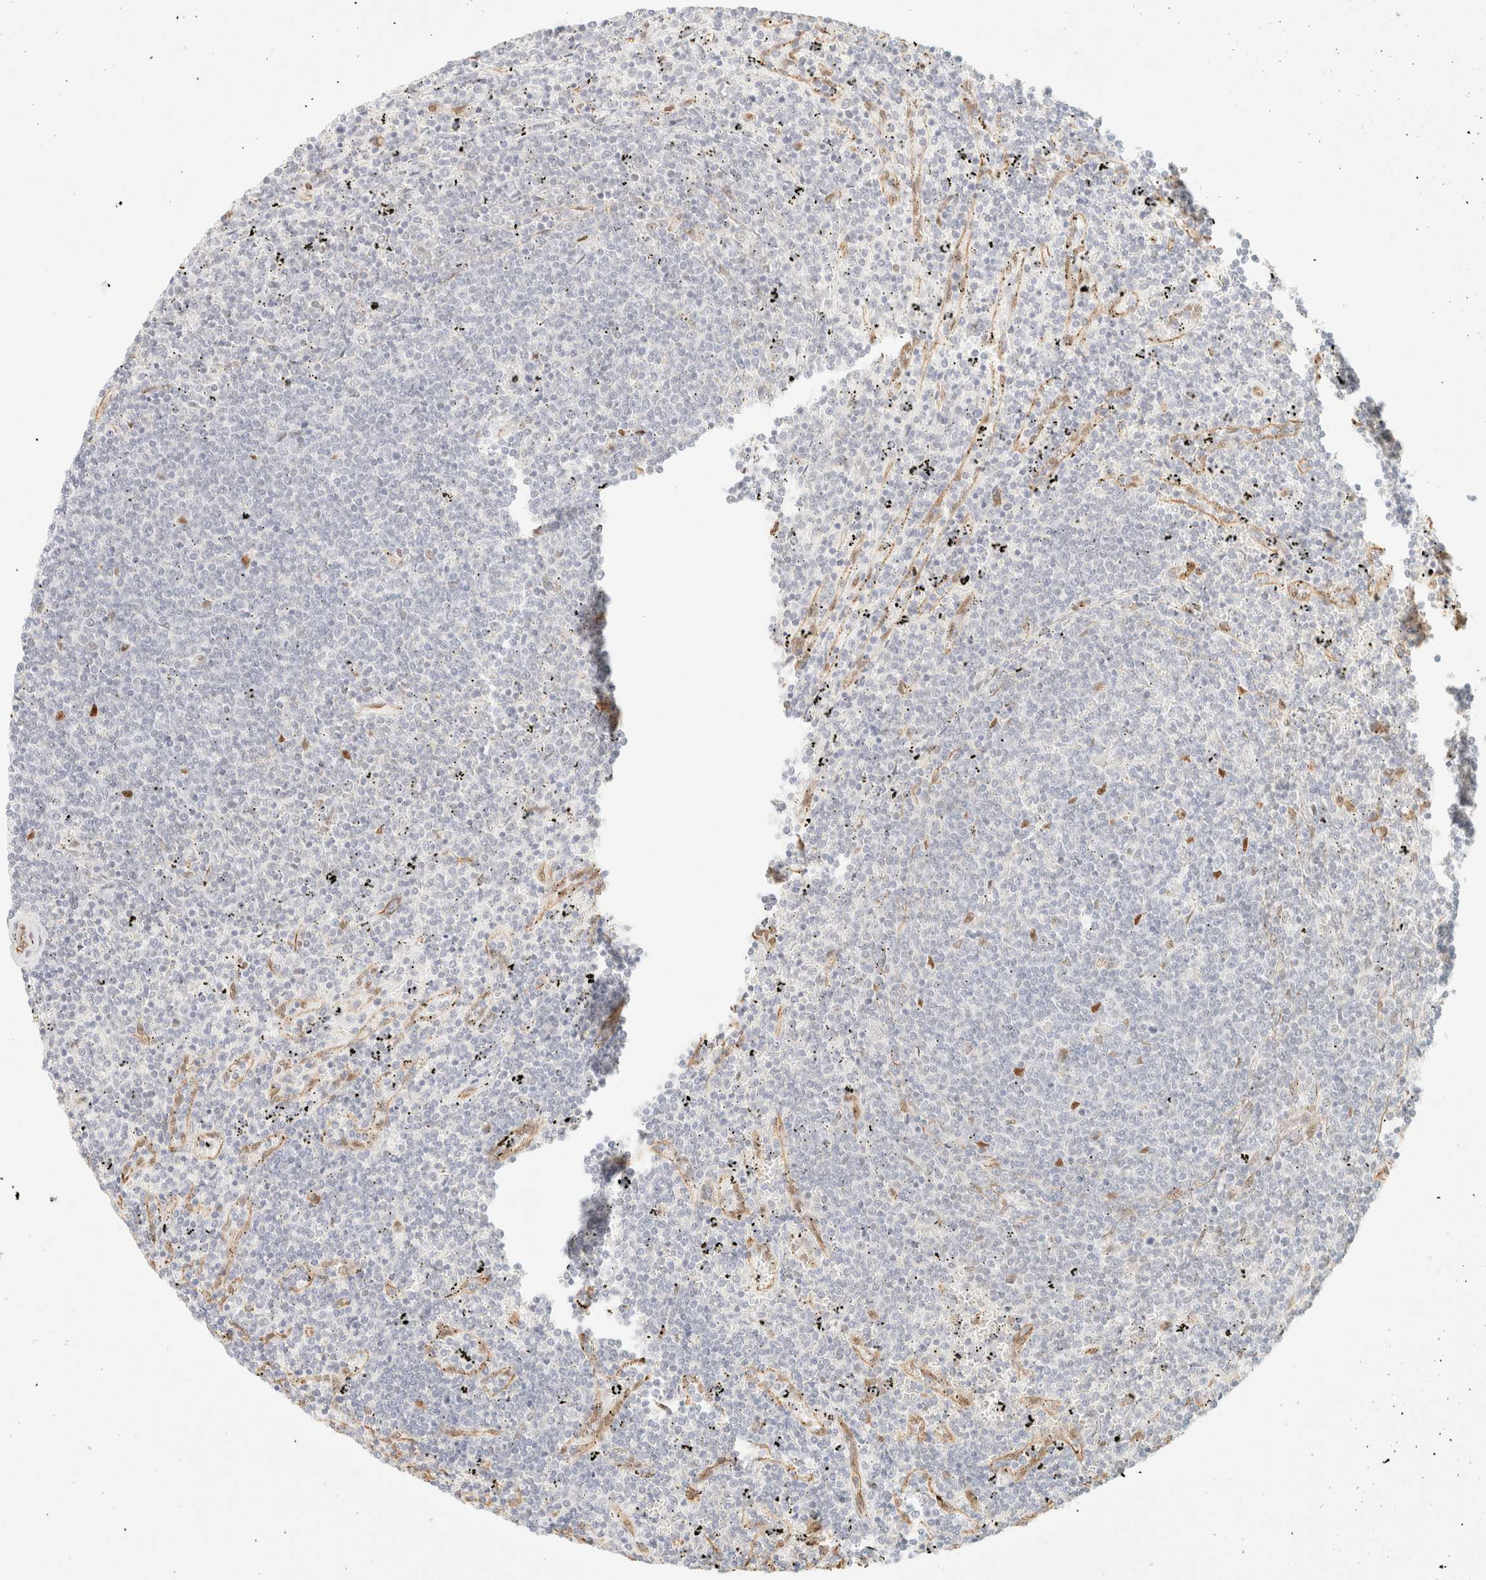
{"staining": {"intensity": "negative", "quantity": "none", "location": "none"}, "tissue": "lymphoma", "cell_type": "Tumor cells", "image_type": "cancer", "snomed": [{"axis": "morphology", "description": "Malignant lymphoma, non-Hodgkin's type, Low grade"}, {"axis": "topography", "description": "Spleen"}], "caption": "Immunohistochemistry (IHC) image of lymphoma stained for a protein (brown), which exhibits no expression in tumor cells. (Immunohistochemistry (IHC), brightfield microscopy, high magnification).", "gene": "ZSCAN18", "patient": {"sex": "female", "age": 50}}